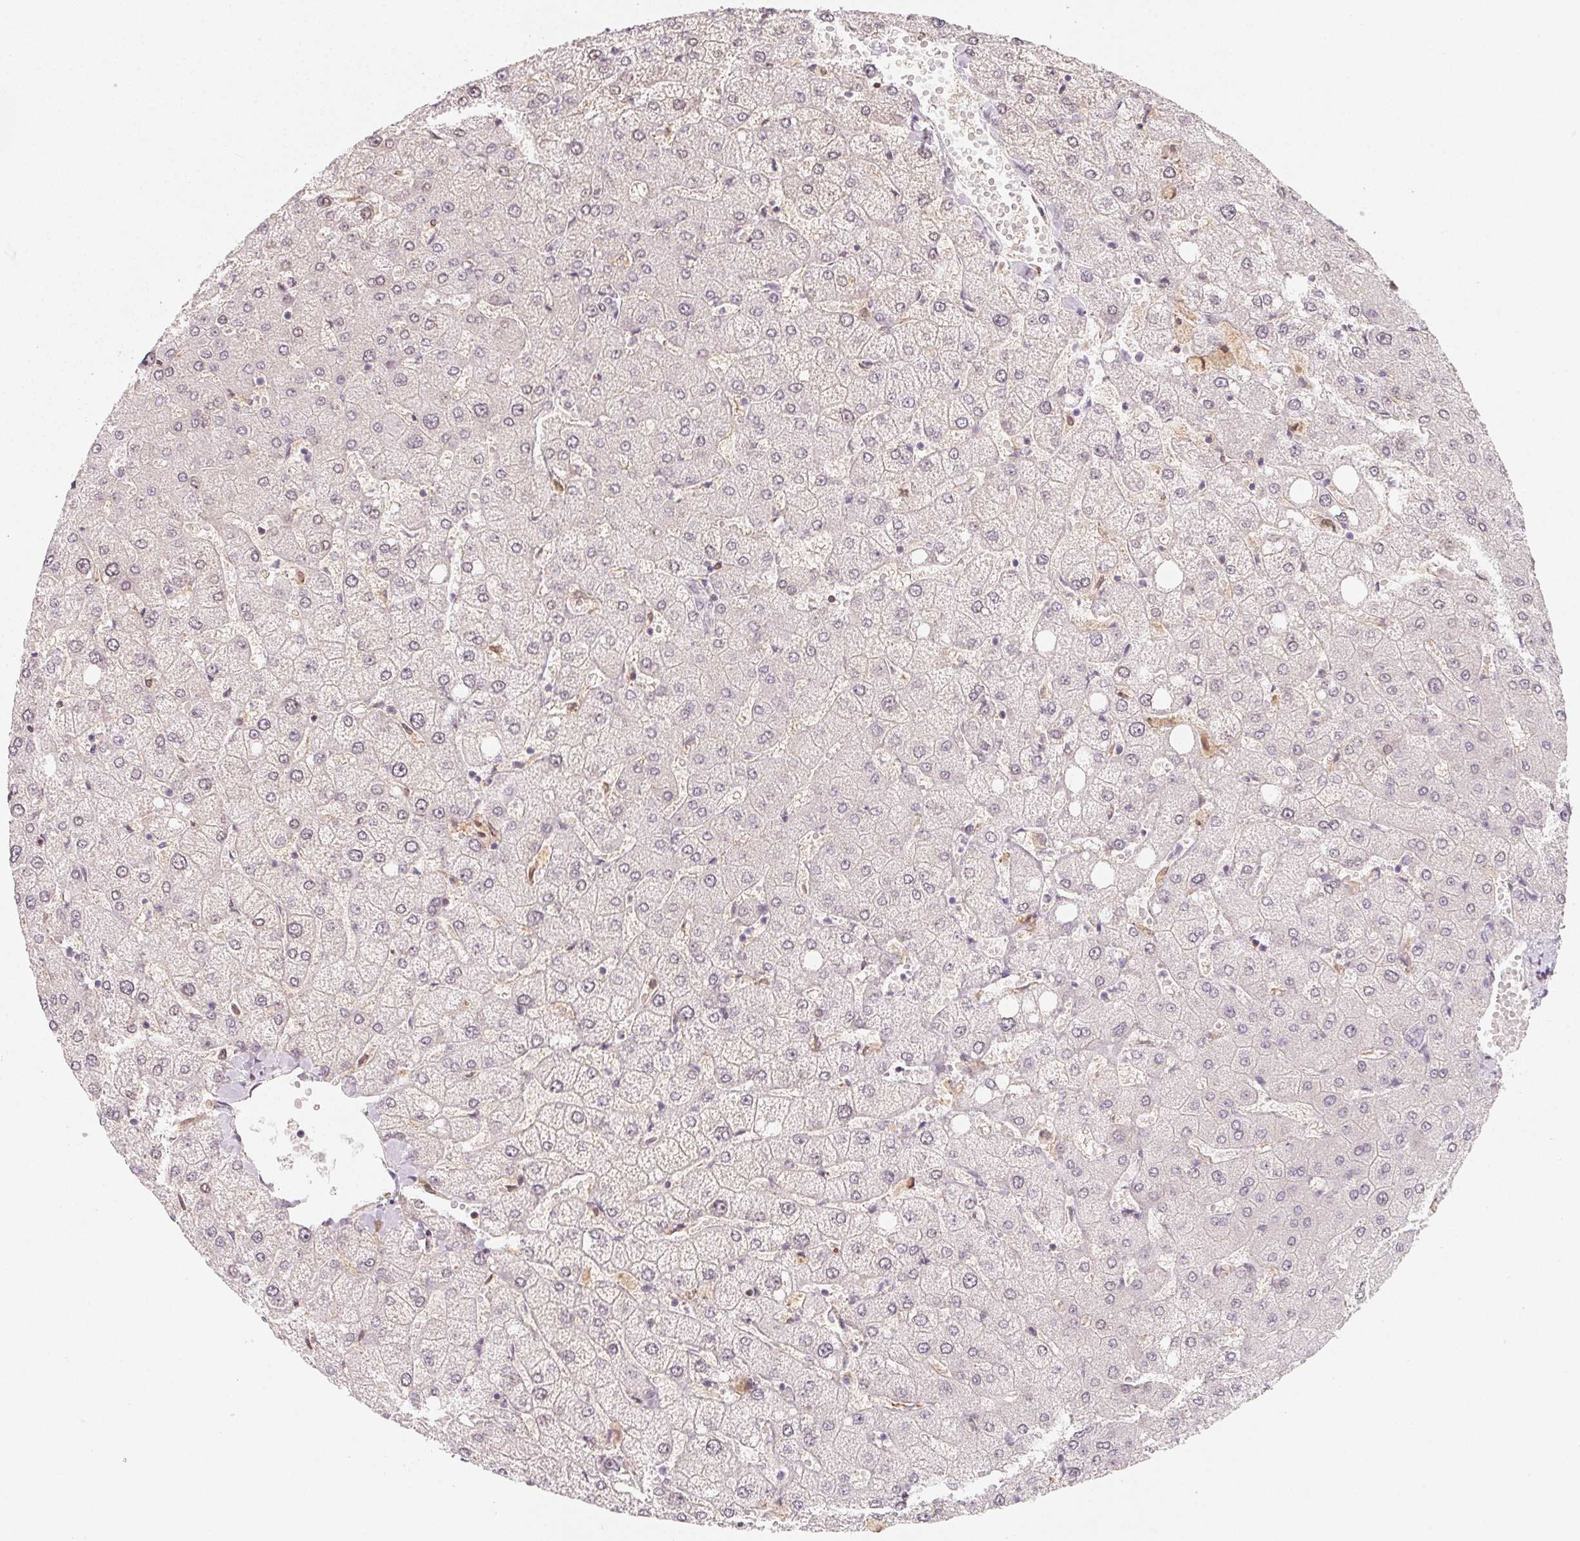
{"staining": {"intensity": "negative", "quantity": "none", "location": "none"}, "tissue": "liver", "cell_type": "Cholangiocytes", "image_type": "normal", "snomed": [{"axis": "morphology", "description": "Normal tissue, NOS"}, {"axis": "topography", "description": "Liver"}], "caption": "Immunohistochemical staining of normal human liver demonstrates no significant expression in cholangiocytes. (Brightfield microscopy of DAB immunohistochemistry (IHC) at high magnification).", "gene": "LRRC23", "patient": {"sex": "female", "age": 54}}